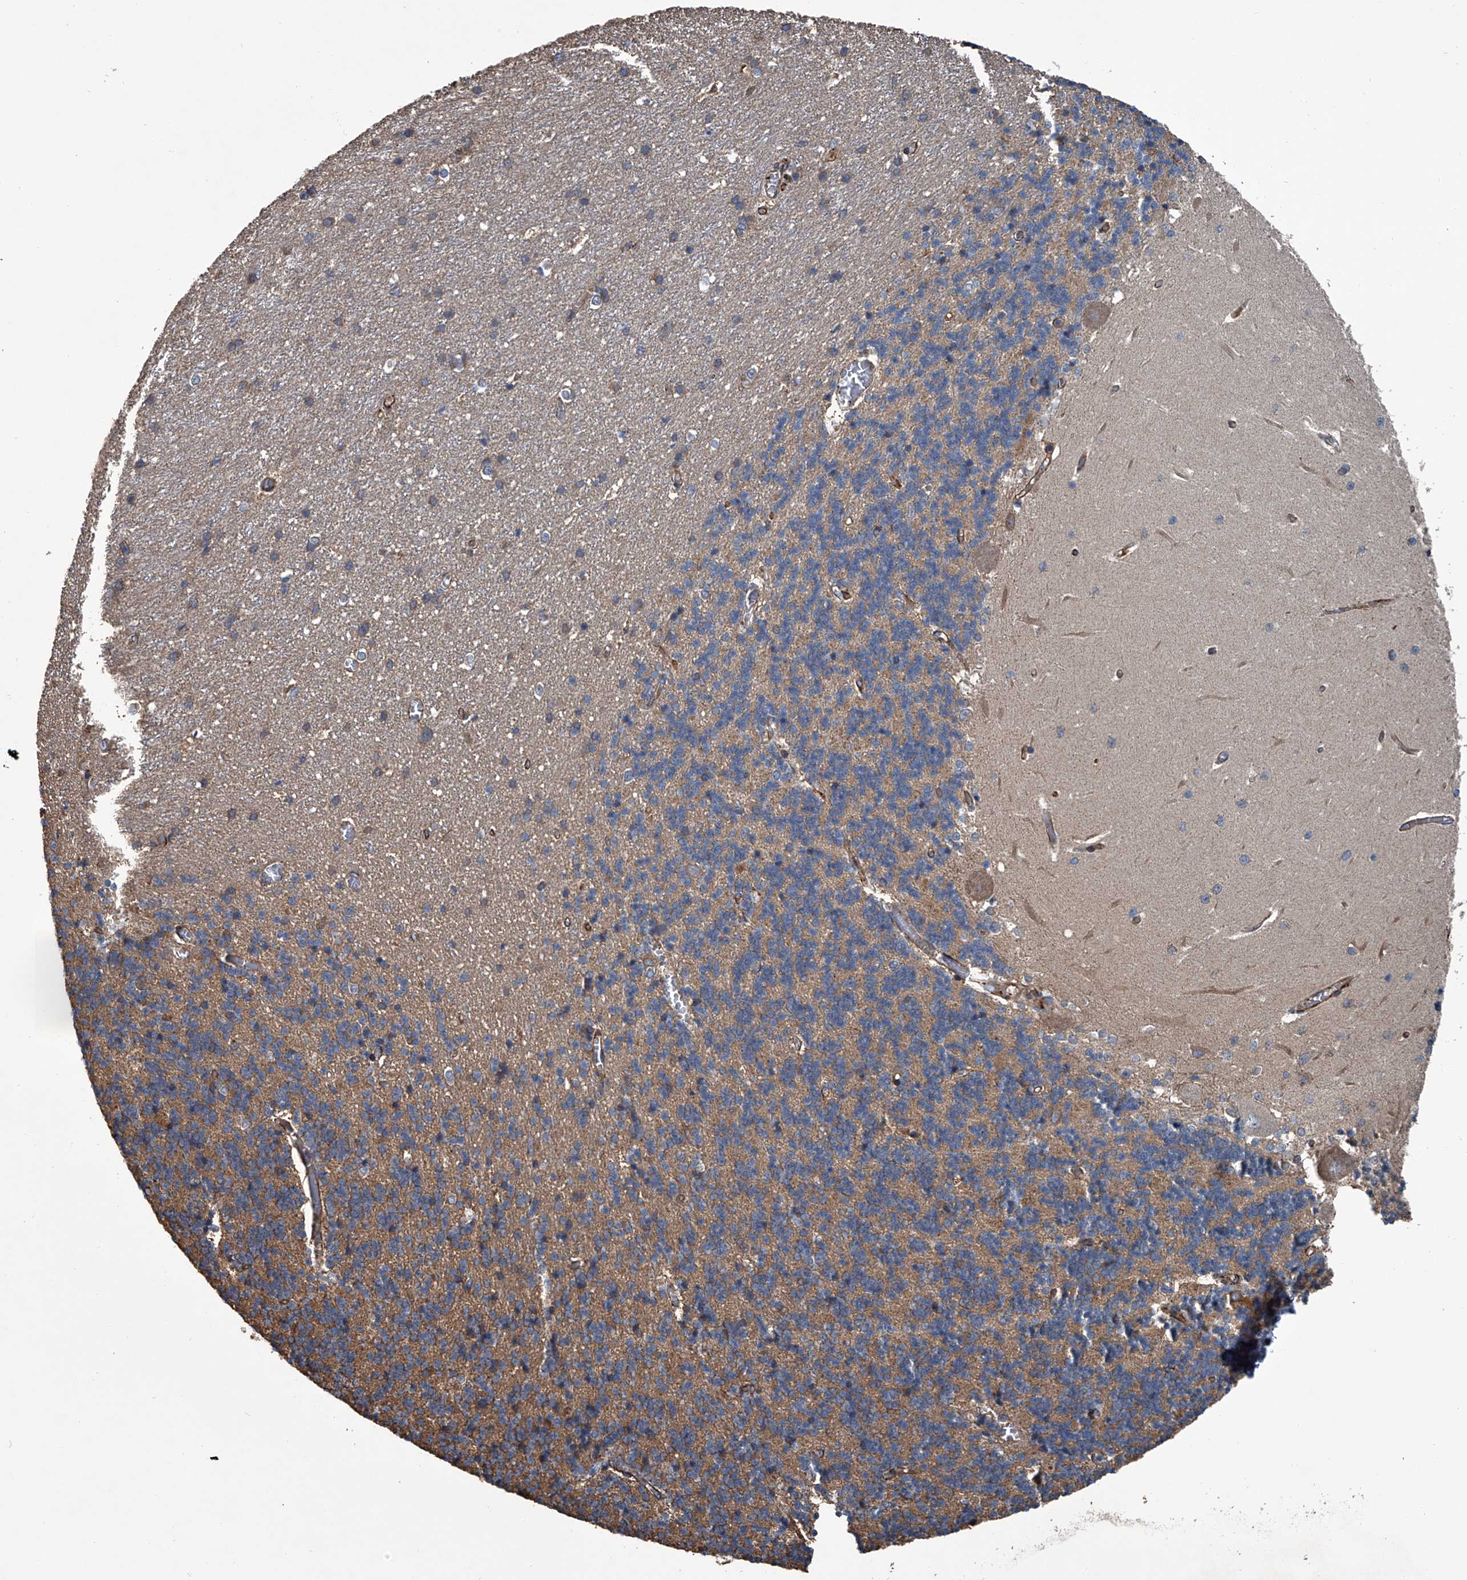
{"staining": {"intensity": "negative", "quantity": "none", "location": "none"}, "tissue": "cerebellum", "cell_type": "Cells in granular layer", "image_type": "normal", "snomed": [{"axis": "morphology", "description": "Normal tissue, NOS"}, {"axis": "topography", "description": "Cerebellum"}], "caption": "Image shows no protein staining in cells in granular layer of unremarkable cerebellum. (Stains: DAB immunohistochemistry (IHC) with hematoxylin counter stain, Microscopy: brightfield microscopy at high magnification).", "gene": "LDLRAD2", "patient": {"sex": "male", "age": 37}}